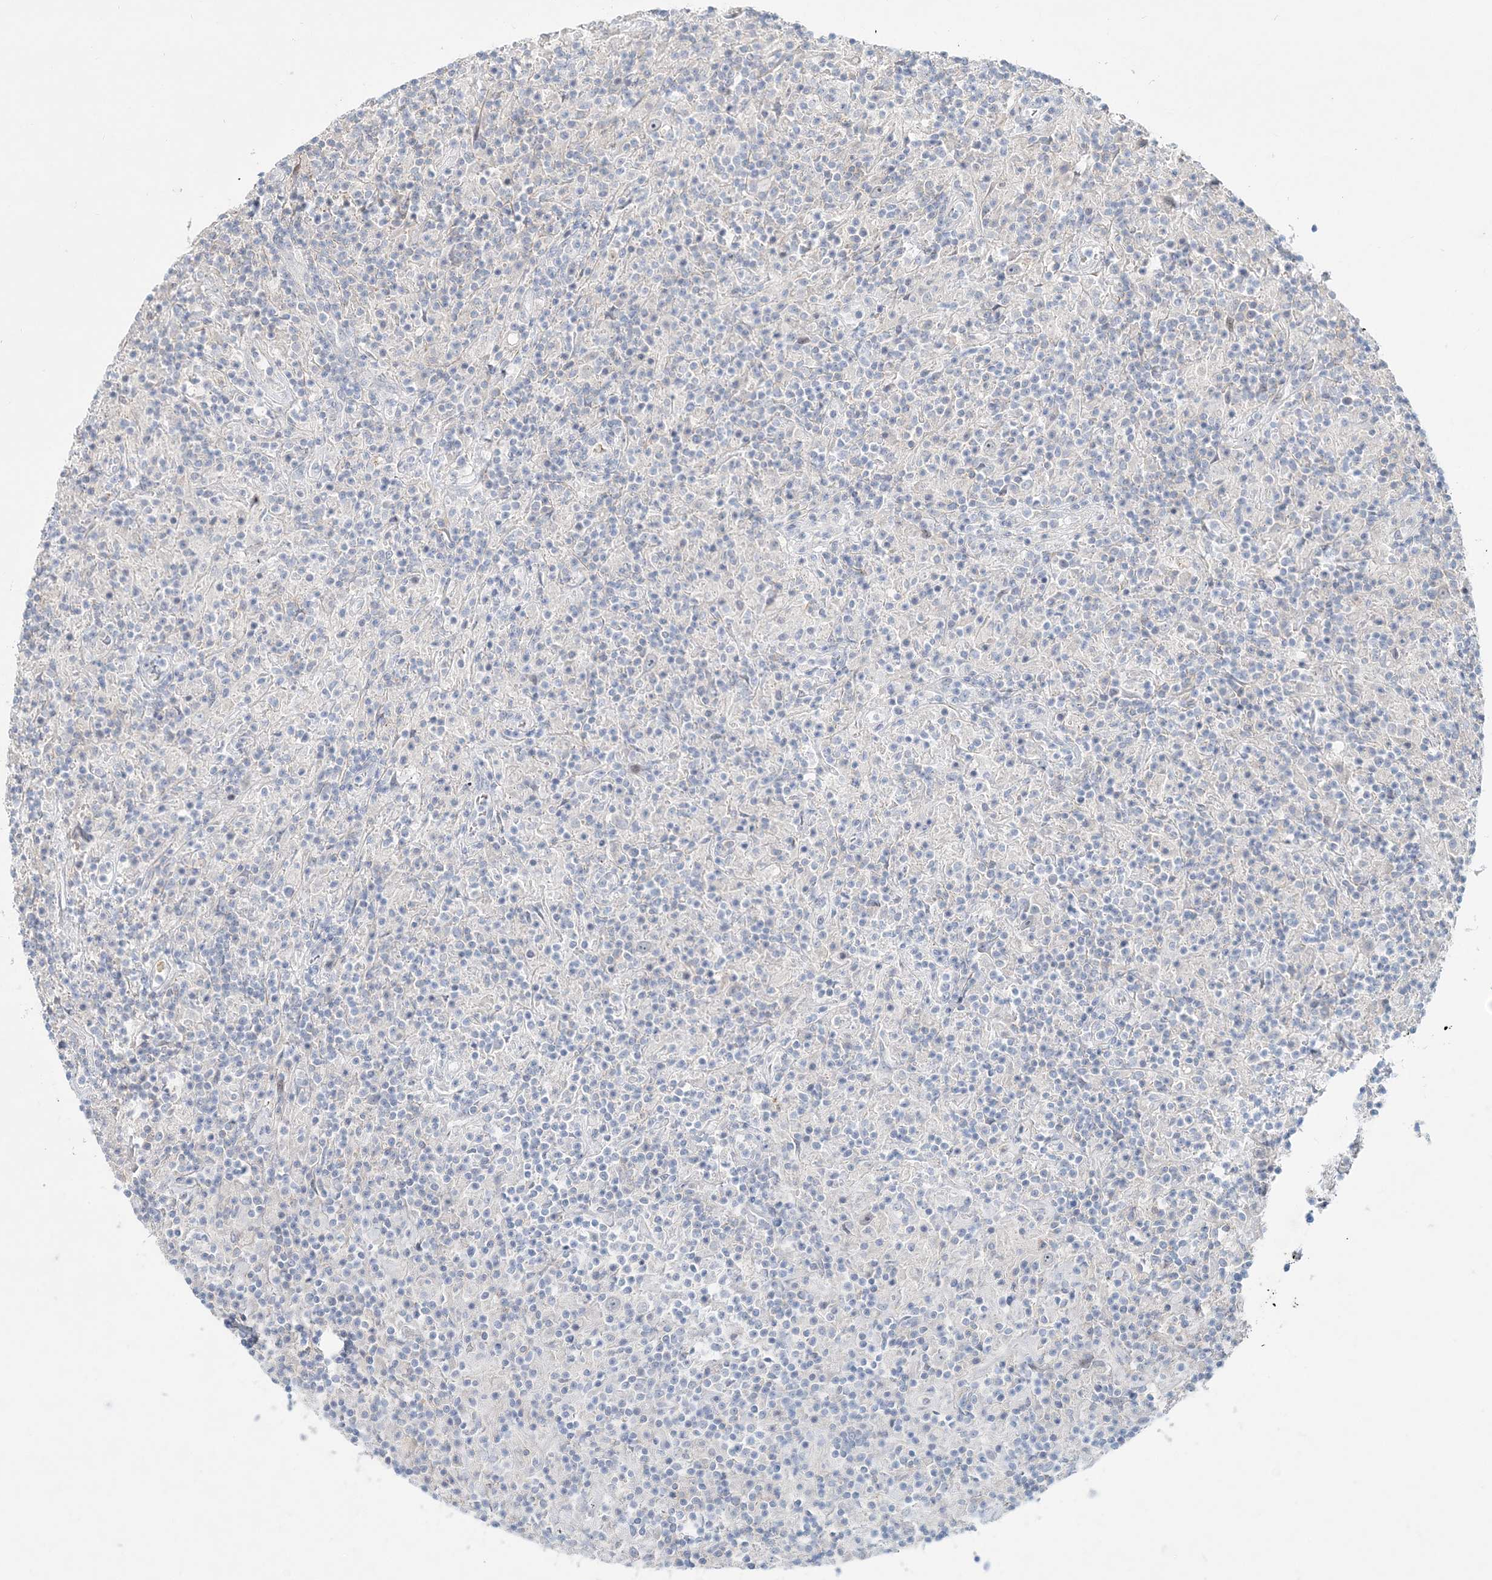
{"staining": {"intensity": "negative", "quantity": "none", "location": "none"}, "tissue": "lymphoma", "cell_type": "Tumor cells", "image_type": "cancer", "snomed": [{"axis": "morphology", "description": "Hodgkin's disease, NOS"}, {"axis": "topography", "description": "Lymph node"}], "caption": "Immunohistochemical staining of lymphoma reveals no significant positivity in tumor cells. Brightfield microscopy of immunohistochemistry stained with DAB (3,3'-diaminobenzidine) (brown) and hematoxylin (blue), captured at high magnification.", "gene": "DNAH5", "patient": {"sex": "male", "age": 70}}